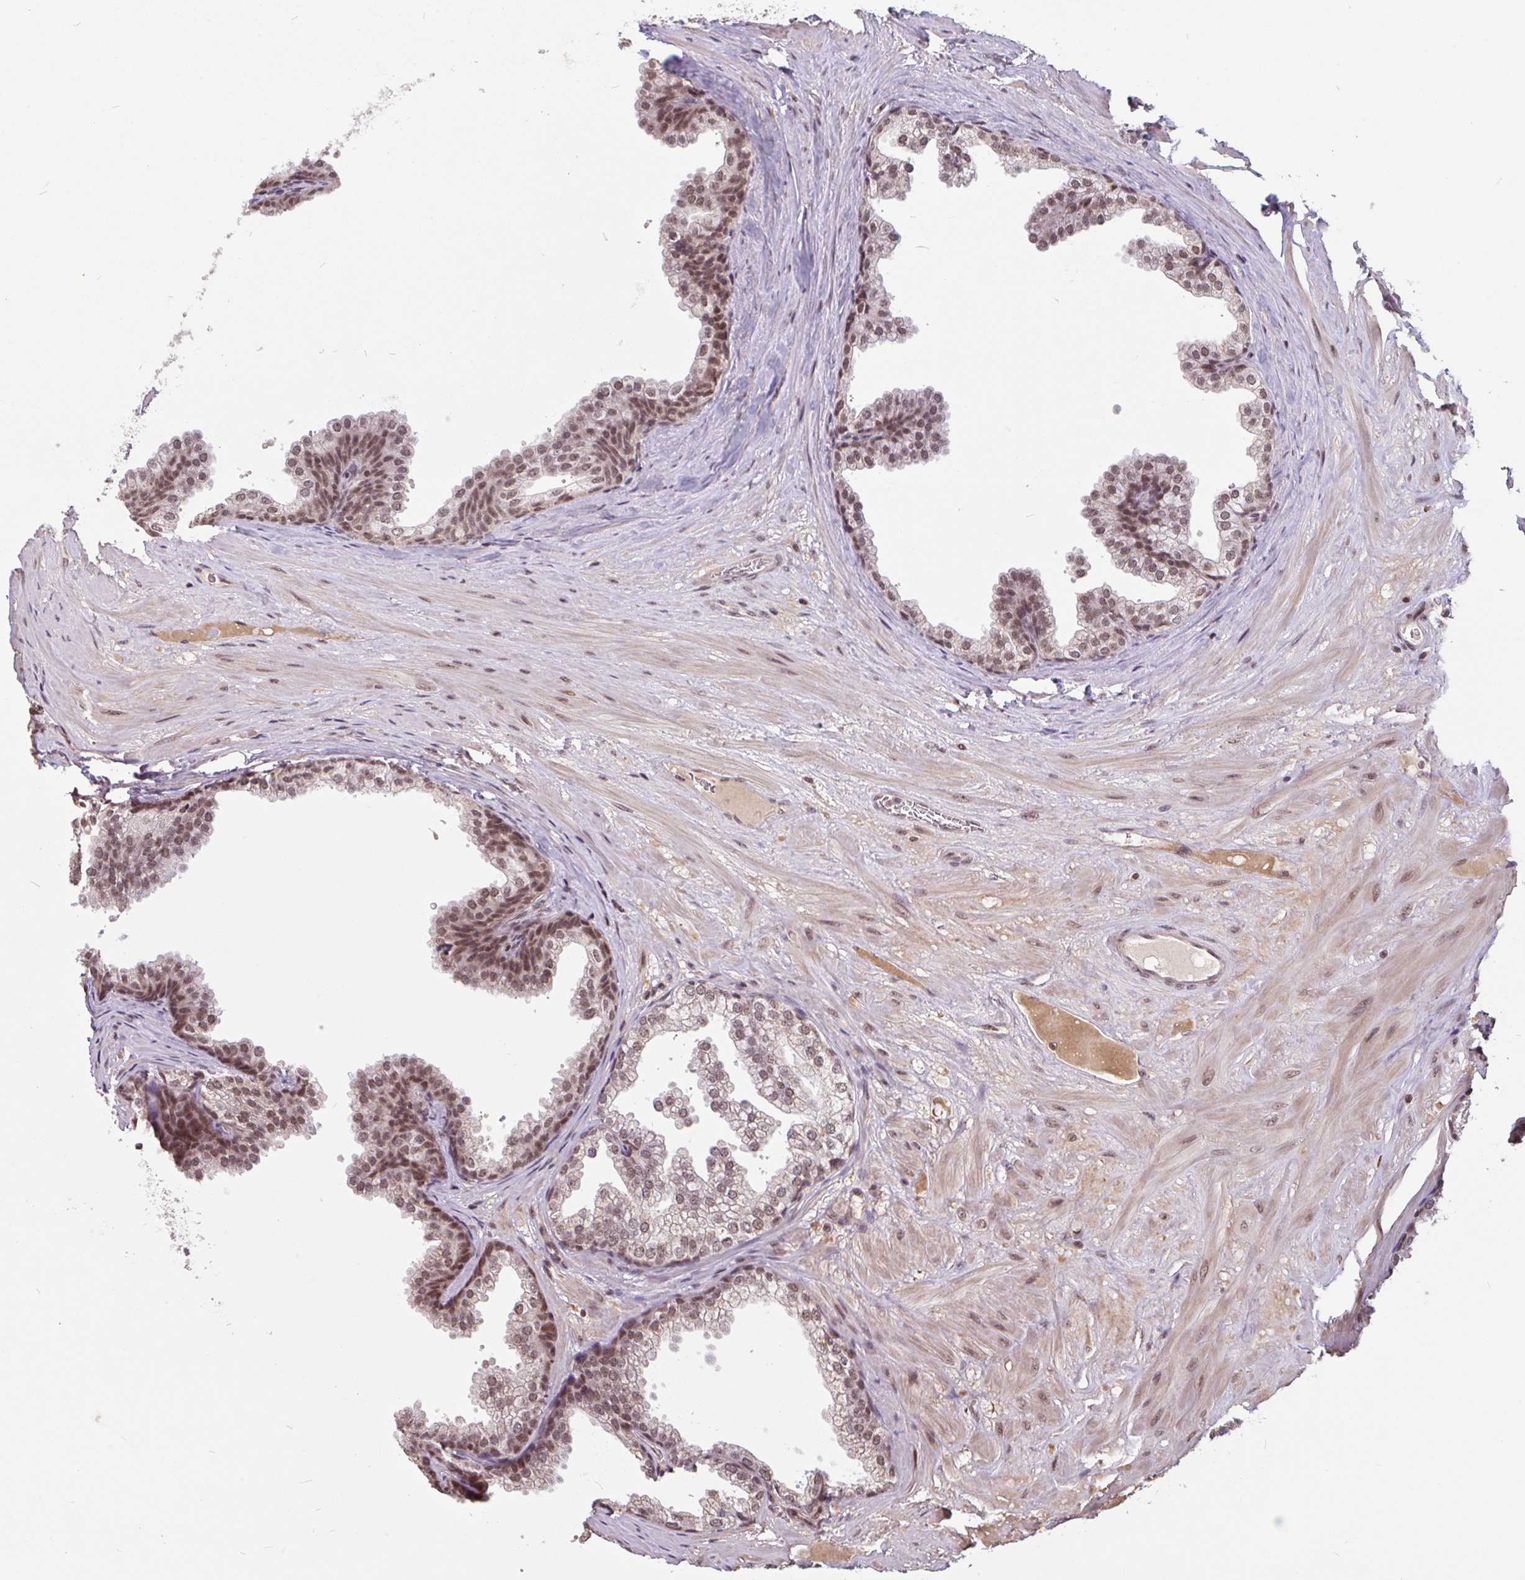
{"staining": {"intensity": "moderate", "quantity": ">75%", "location": "nuclear"}, "tissue": "prostate", "cell_type": "Glandular cells", "image_type": "normal", "snomed": [{"axis": "morphology", "description": "Normal tissue, NOS"}, {"axis": "topography", "description": "Prostate"}], "caption": "A high-resolution photomicrograph shows immunohistochemistry staining of normal prostate, which demonstrates moderate nuclear expression in about >75% of glandular cells. The staining was performed using DAB to visualize the protein expression in brown, while the nuclei were stained in blue with hematoxylin (Magnification: 20x).", "gene": "DR1", "patient": {"sex": "male", "age": 37}}